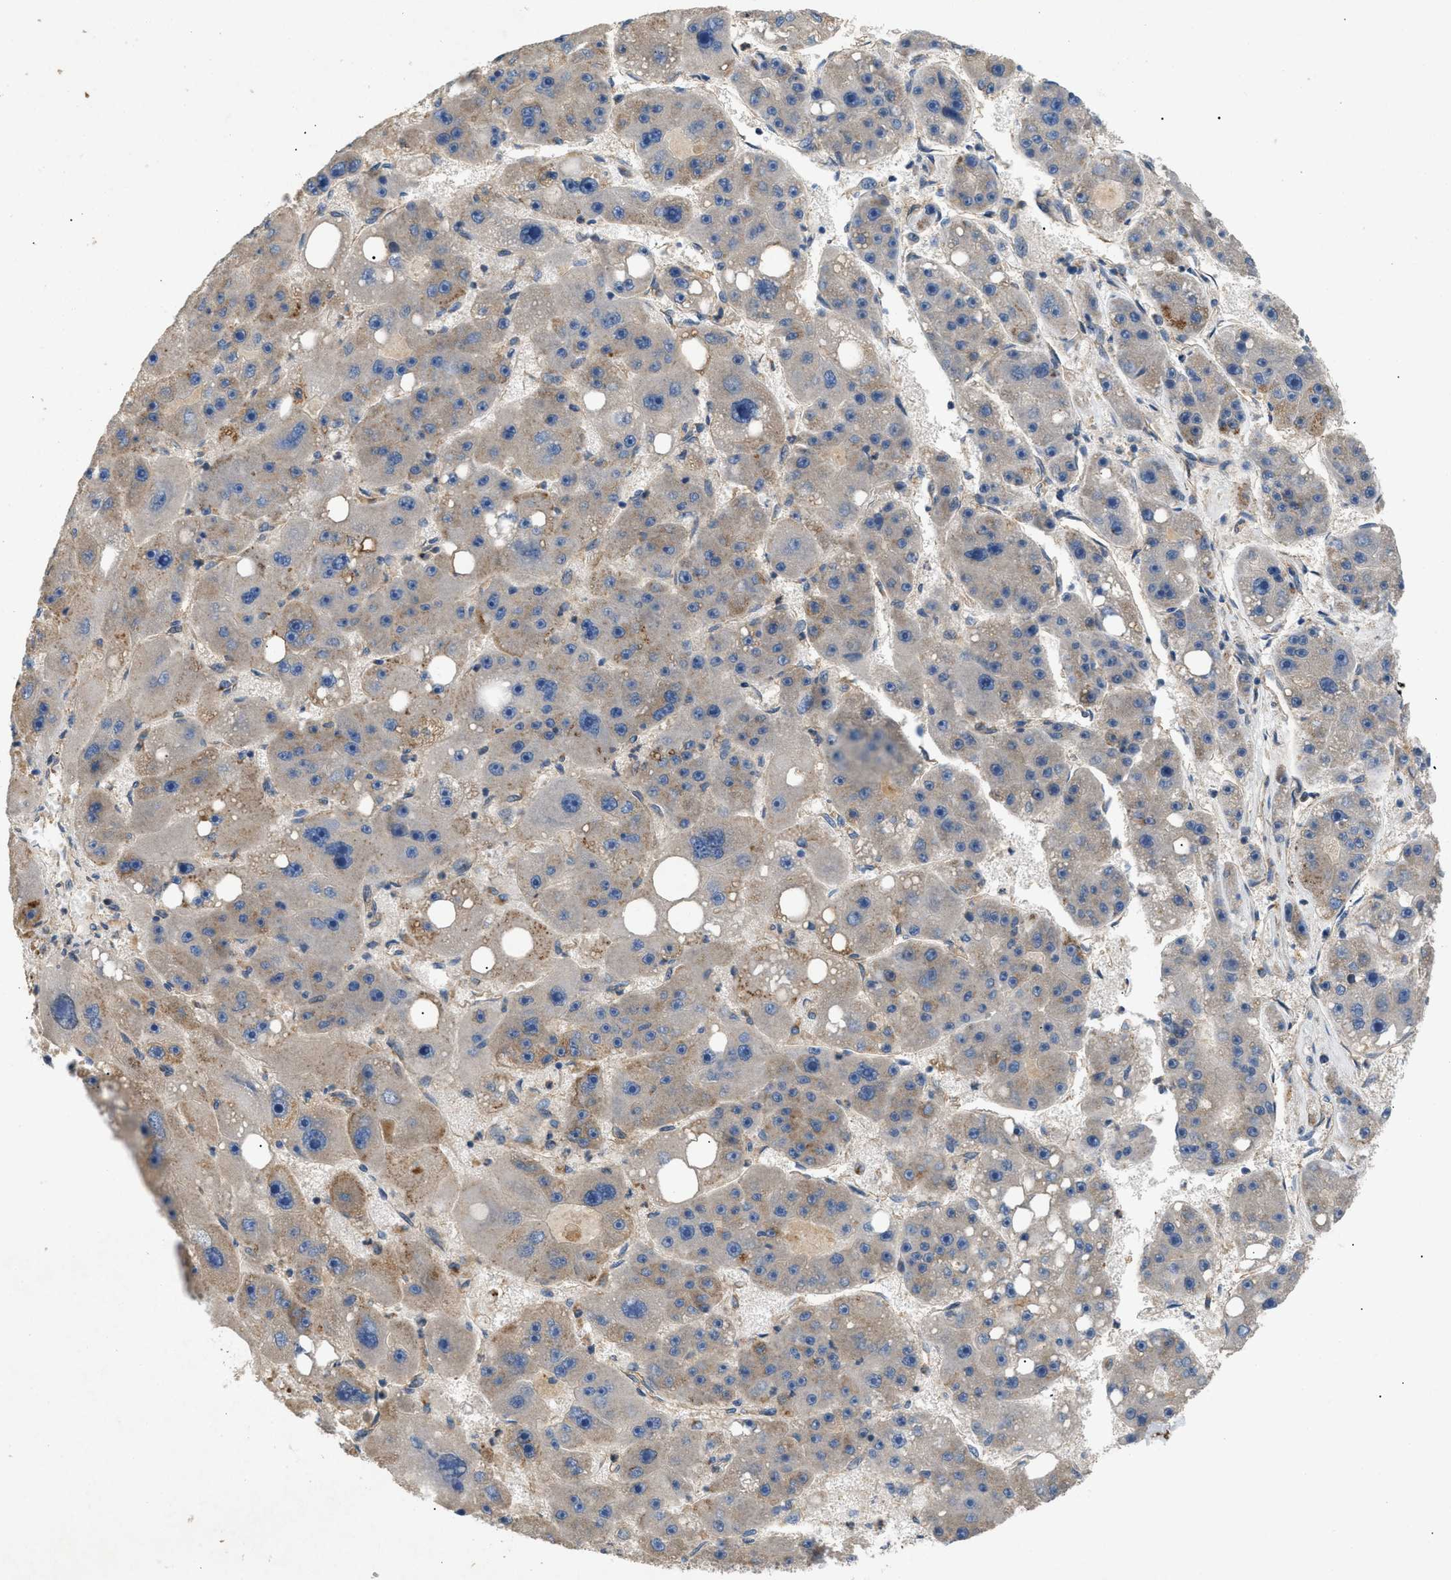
{"staining": {"intensity": "weak", "quantity": "25%-75%", "location": "cytoplasmic/membranous"}, "tissue": "liver cancer", "cell_type": "Tumor cells", "image_type": "cancer", "snomed": [{"axis": "morphology", "description": "Carcinoma, Hepatocellular, NOS"}, {"axis": "topography", "description": "Liver"}], "caption": "The histopathology image reveals a brown stain indicating the presence of a protein in the cytoplasmic/membranous of tumor cells in liver hepatocellular carcinoma.", "gene": "LYSMD3", "patient": {"sex": "female", "age": 61}}